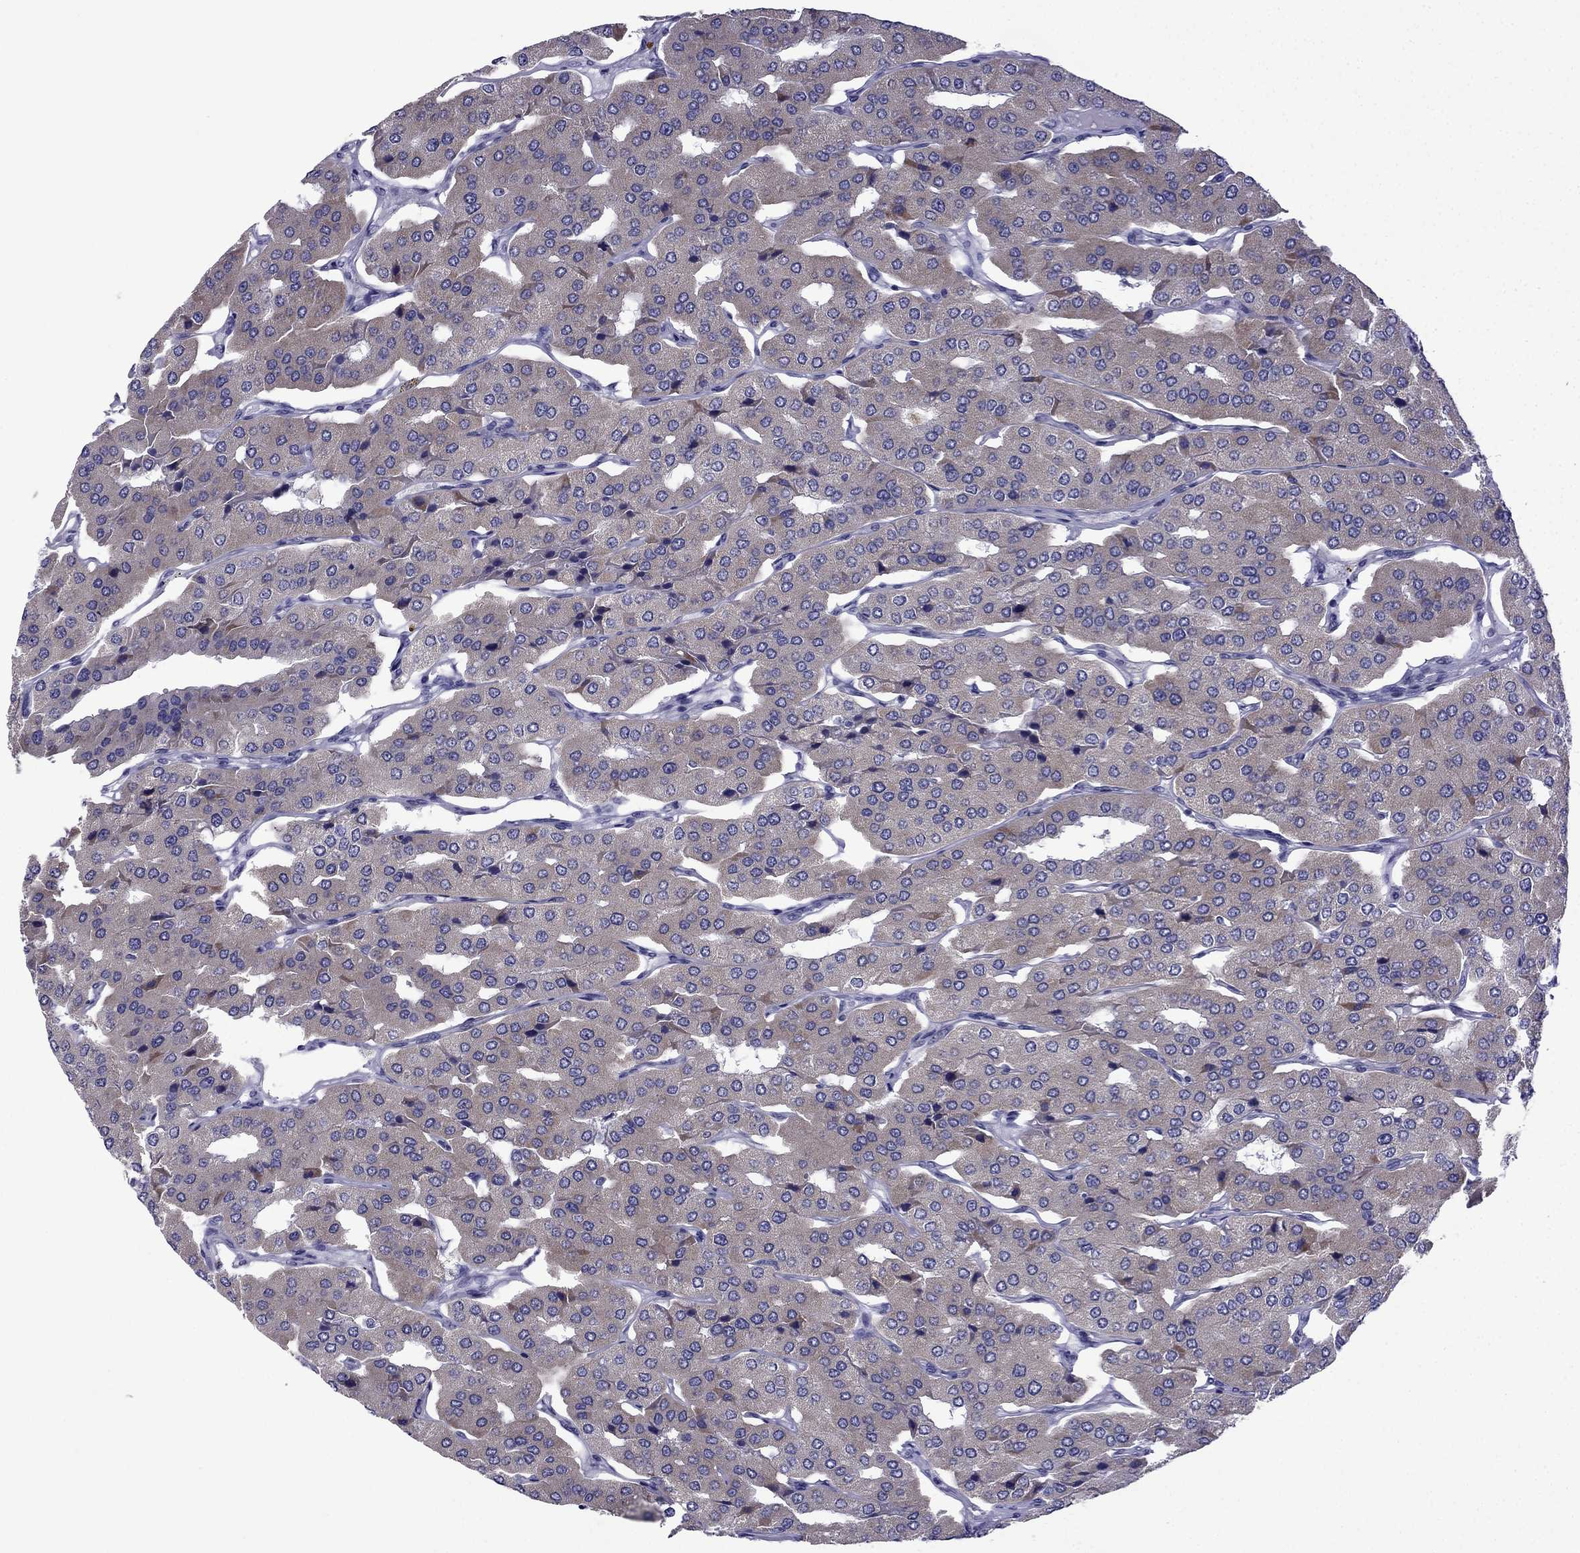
{"staining": {"intensity": "weak", "quantity": ">75%", "location": "cytoplasmic/membranous"}, "tissue": "parathyroid gland", "cell_type": "Glandular cells", "image_type": "normal", "snomed": [{"axis": "morphology", "description": "Normal tissue, NOS"}, {"axis": "morphology", "description": "Adenoma, NOS"}, {"axis": "topography", "description": "Parathyroid gland"}], "caption": "About >75% of glandular cells in benign human parathyroid gland reveal weak cytoplasmic/membranous protein positivity as visualized by brown immunohistochemical staining.", "gene": "POM121L12", "patient": {"sex": "female", "age": 86}}